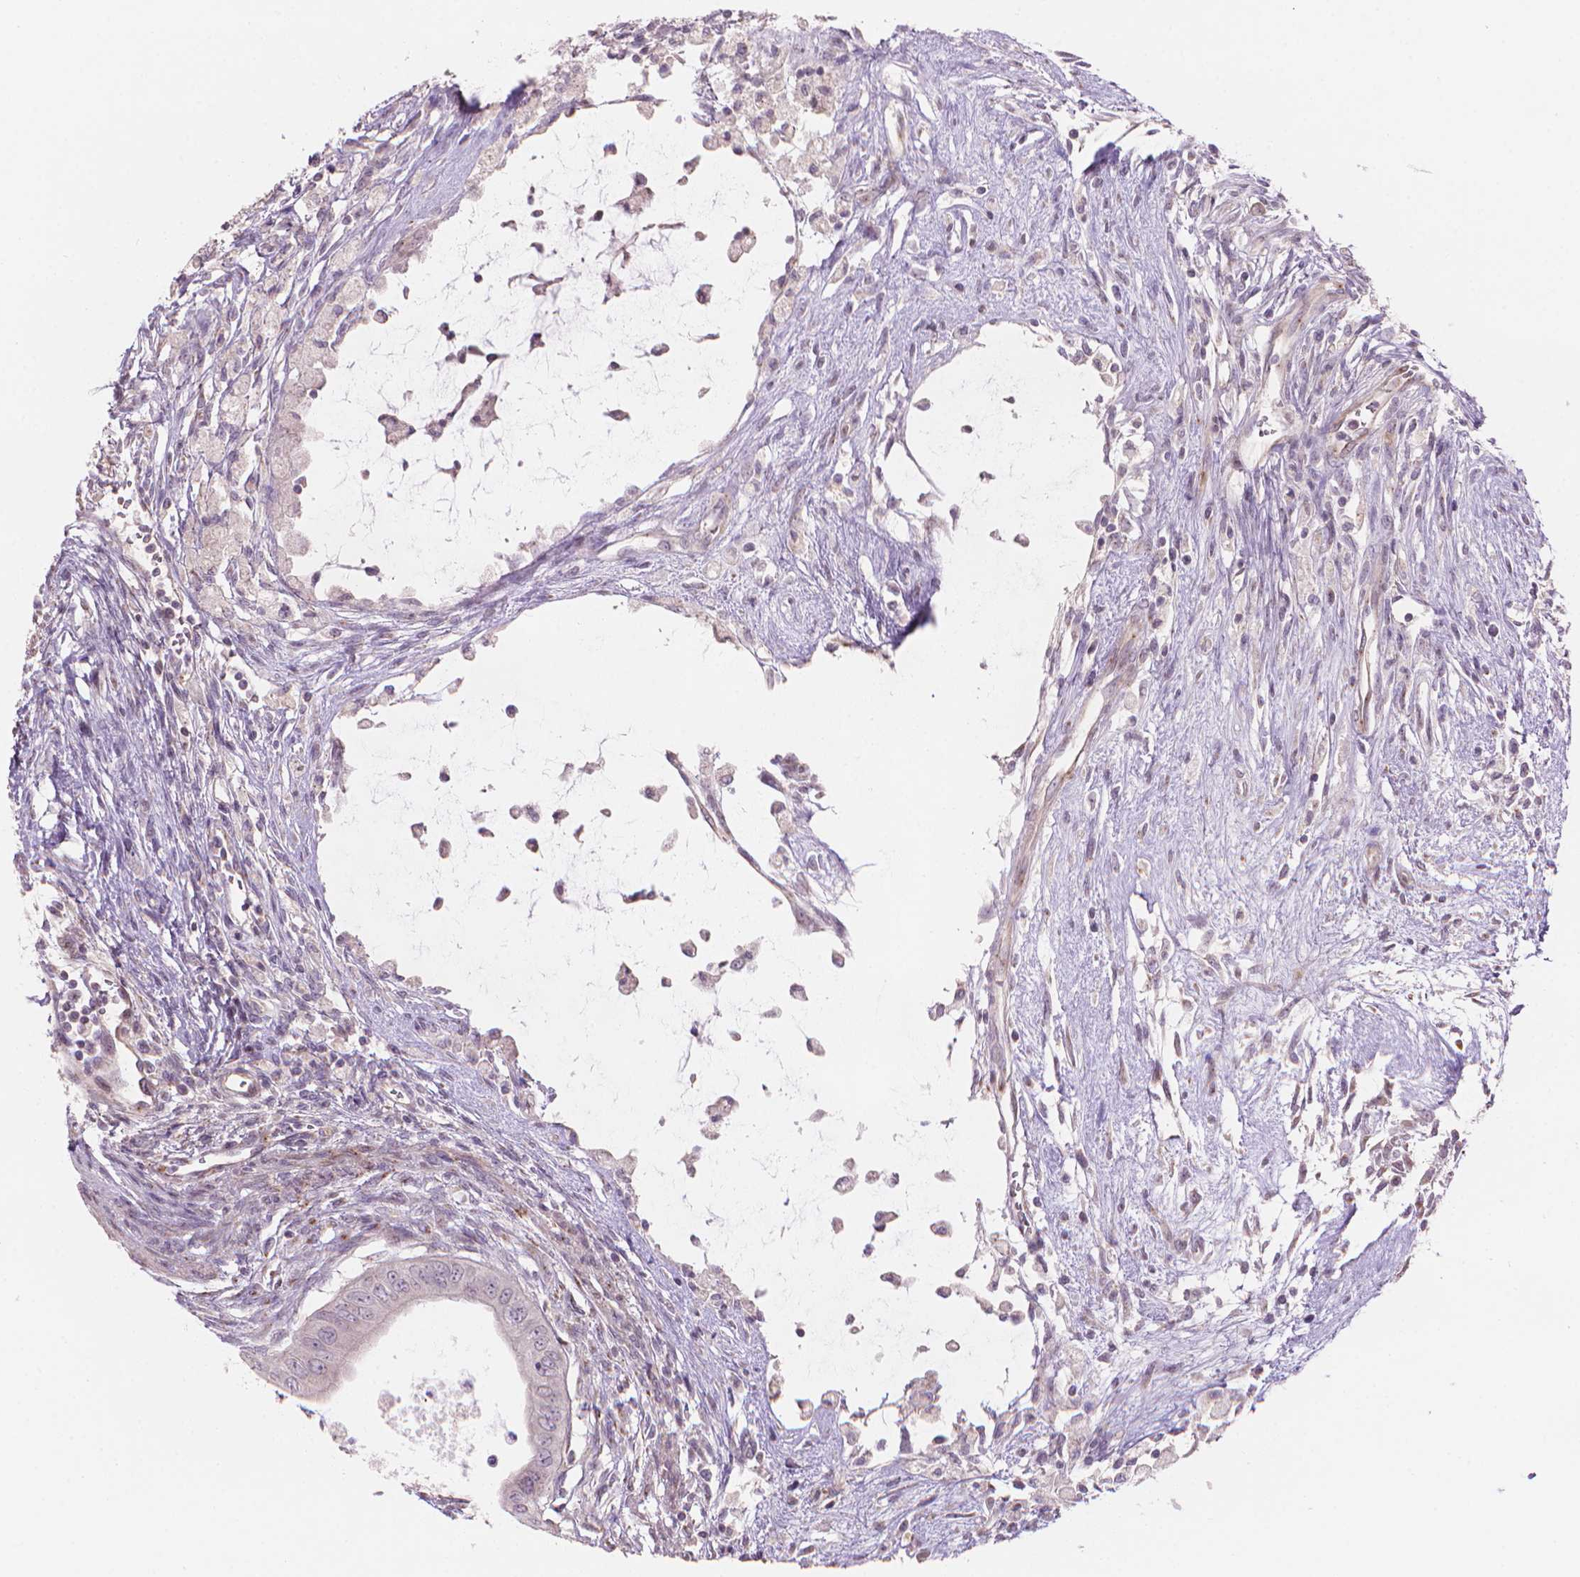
{"staining": {"intensity": "negative", "quantity": "none", "location": "none"}, "tissue": "testis cancer", "cell_type": "Tumor cells", "image_type": "cancer", "snomed": [{"axis": "morphology", "description": "Carcinoma, Embryonal, NOS"}, {"axis": "topography", "description": "Testis"}], "caption": "Immunohistochemistry photomicrograph of neoplastic tissue: human testis cancer (embryonal carcinoma) stained with DAB (3,3'-diaminobenzidine) exhibits no significant protein staining in tumor cells.", "gene": "IFFO1", "patient": {"sex": "male", "age": 37}}